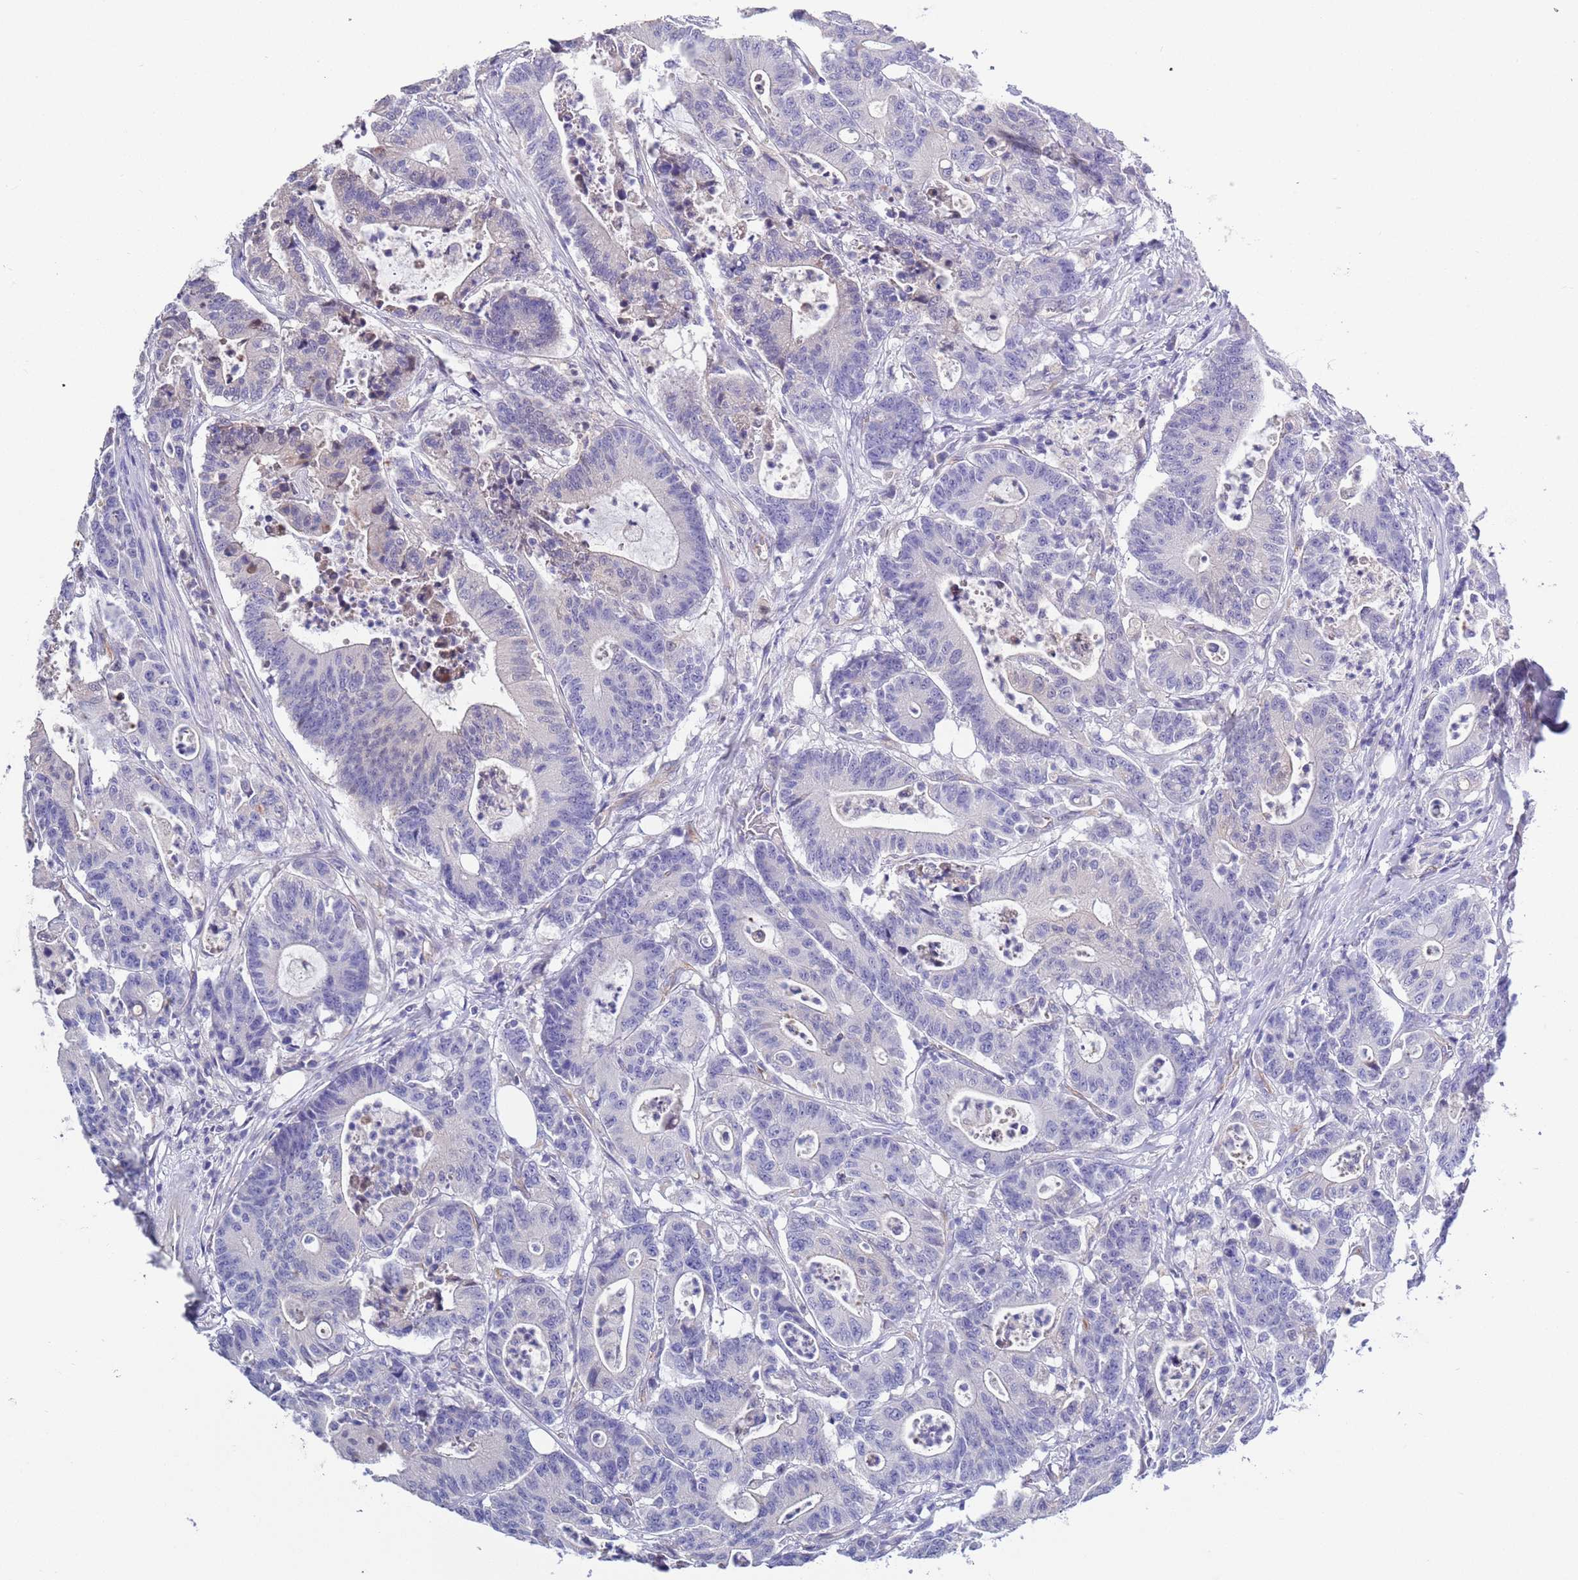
{"staining": {"intensity": "negative", "quantity": "none", "location": "none"}, "tissue": "colorectal cancer", "cell_type": "Tumor cells", "image_type": "cancer", "snomed": [{"axis": "morphology", "description": "Adenocarcinoma, NOS"}, {"axis": "topography", "description": "Colon"}], "caption": "Photomicrograph shows no protein expression in tumor cells of adenocarcinoma (colorectal) tissue.", "gene": "BRMS1L", "patient": {"sex": "female", "age": 84}}